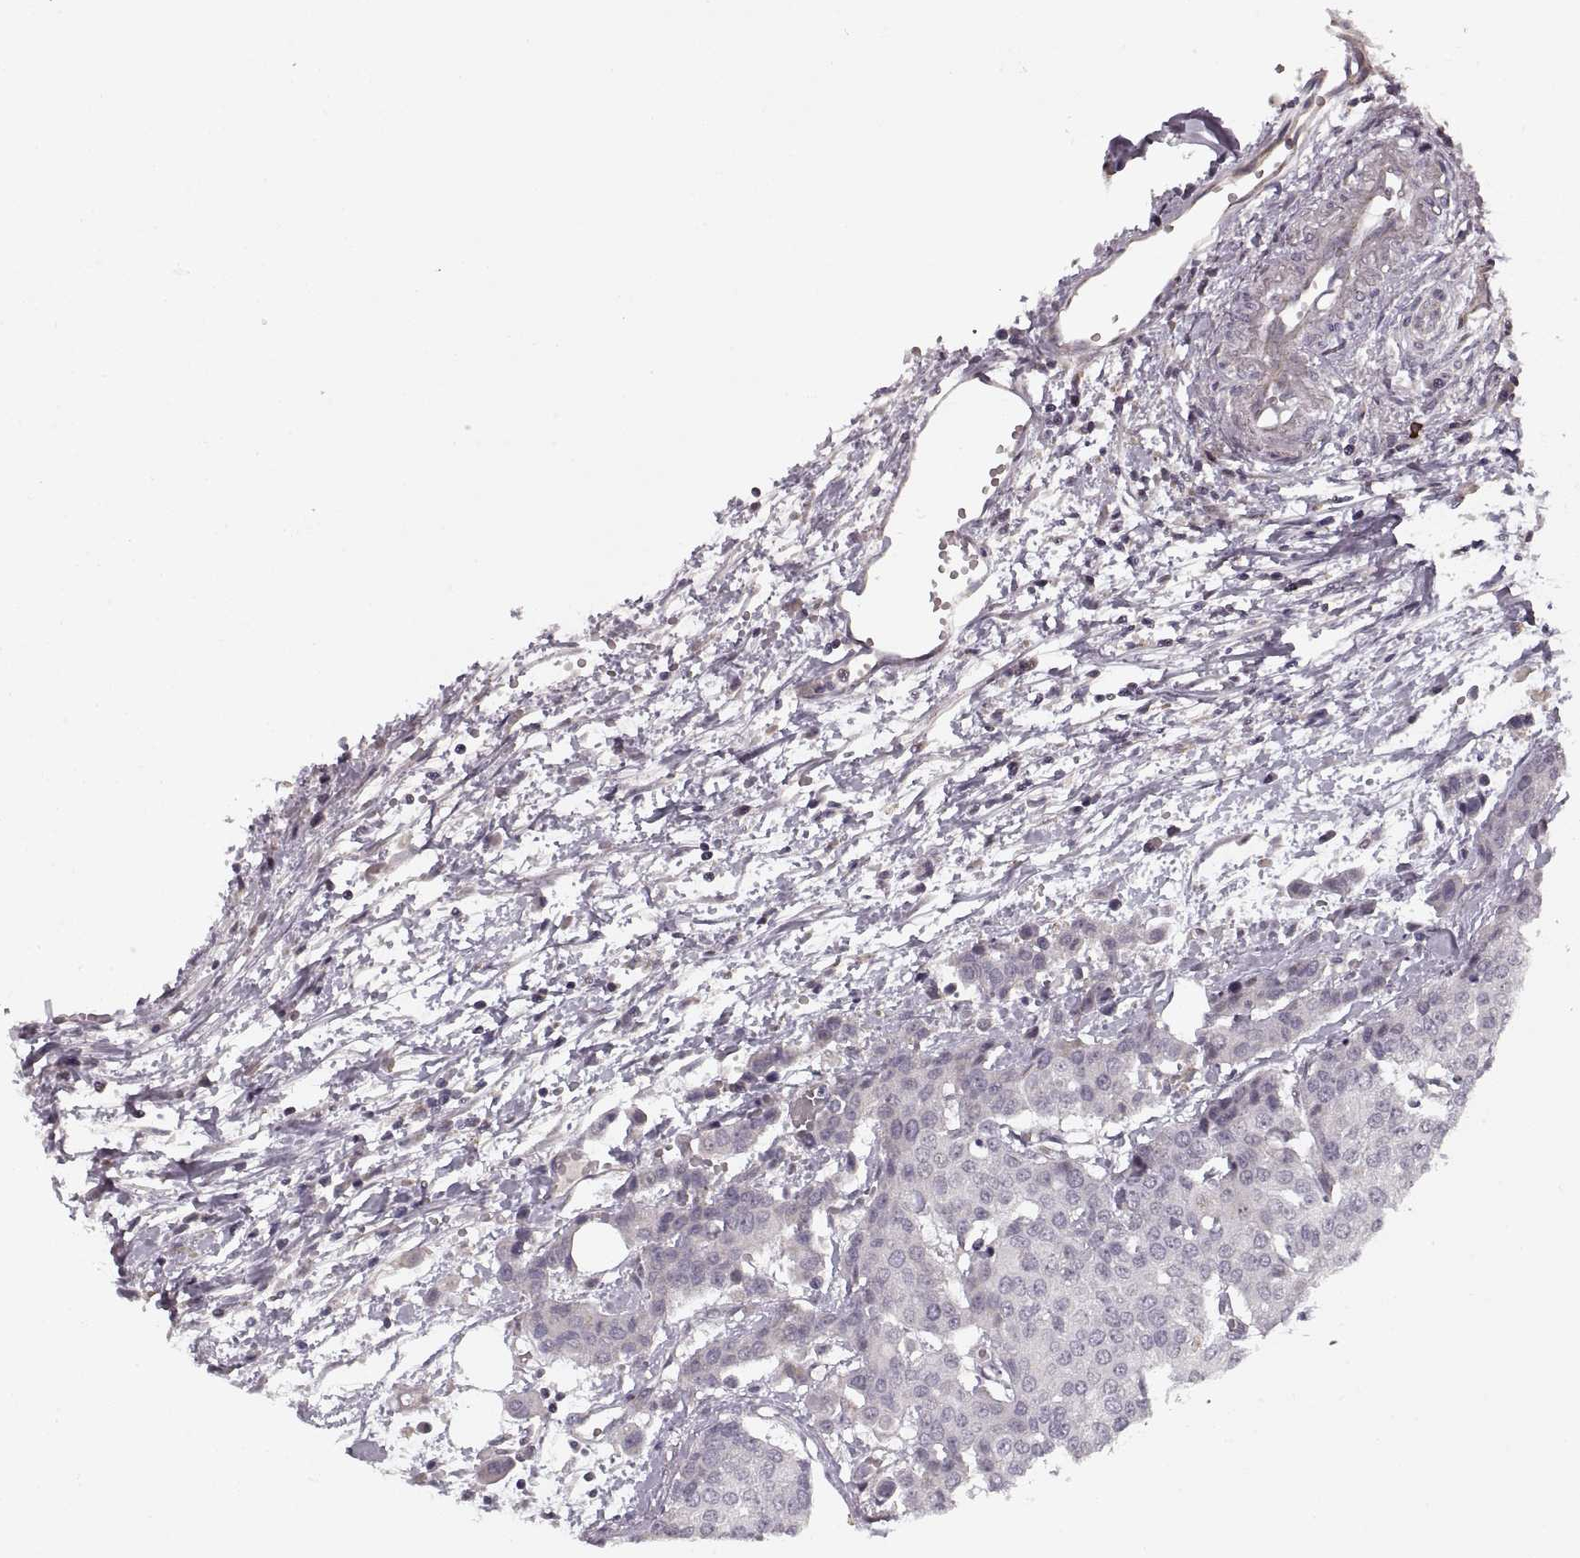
{"staining": {"intensity": "negative", "quantity": "none", "location": "none"}, "tissue": "carcinoid", "cell_type": "Tumor cells", "image_type": "cancer", "snomed": [{"axis": "morphology", "description": "Carcinoid, malignant, NOS"}, {"axis": "topography", "description": "Colon"}], "caption": "There is no significant positivity in tumor cells of carcinoid (malignant).", "gene": "ASIC3", "patient": {"sex": "male", "age": 81}}